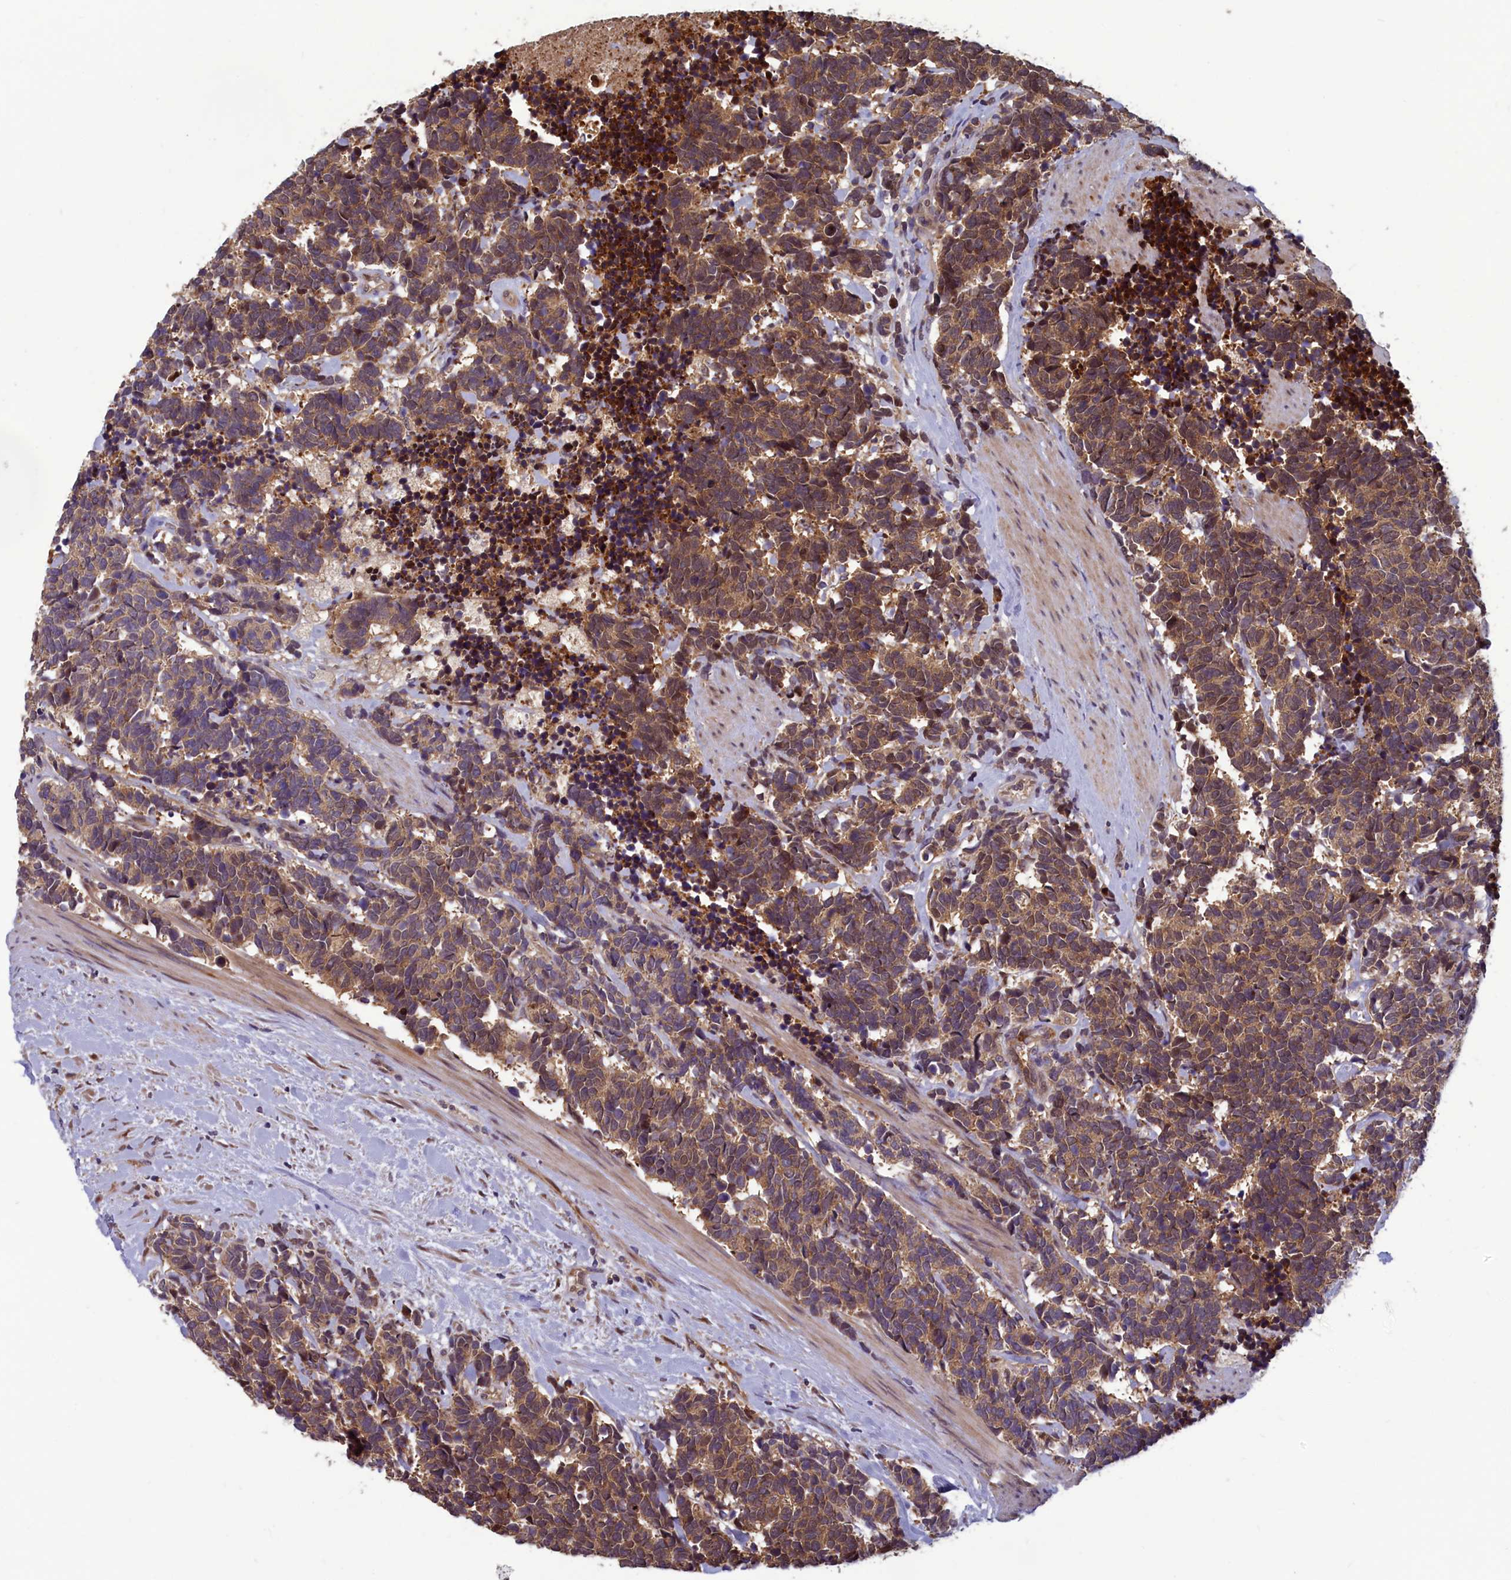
{"staining": {"intensity": "moderate", "quantity": ">75%", "location": "cytoplasmic/membranous"}, "tissue": "carcinoid", "cell_type": "Tumor cells", "image_type": "cancer", "snomed": [{"axis": "morphology", "description": "Carcinoma, NOS"}, {"axis": "morphology", "description": "Carcinoid, malignant, NOS"}, {"axis": "topography", "description": "Prostate"}], "caption": "A brown stain highlights moderate cytoplasmic/membranous positivity of a protein in human carcinoid tumor cells. (DAB IHC with brightfield microscopy, high magnification).", "gene": "CCDC15", "patient": {"sex": "male", "age": 57}}